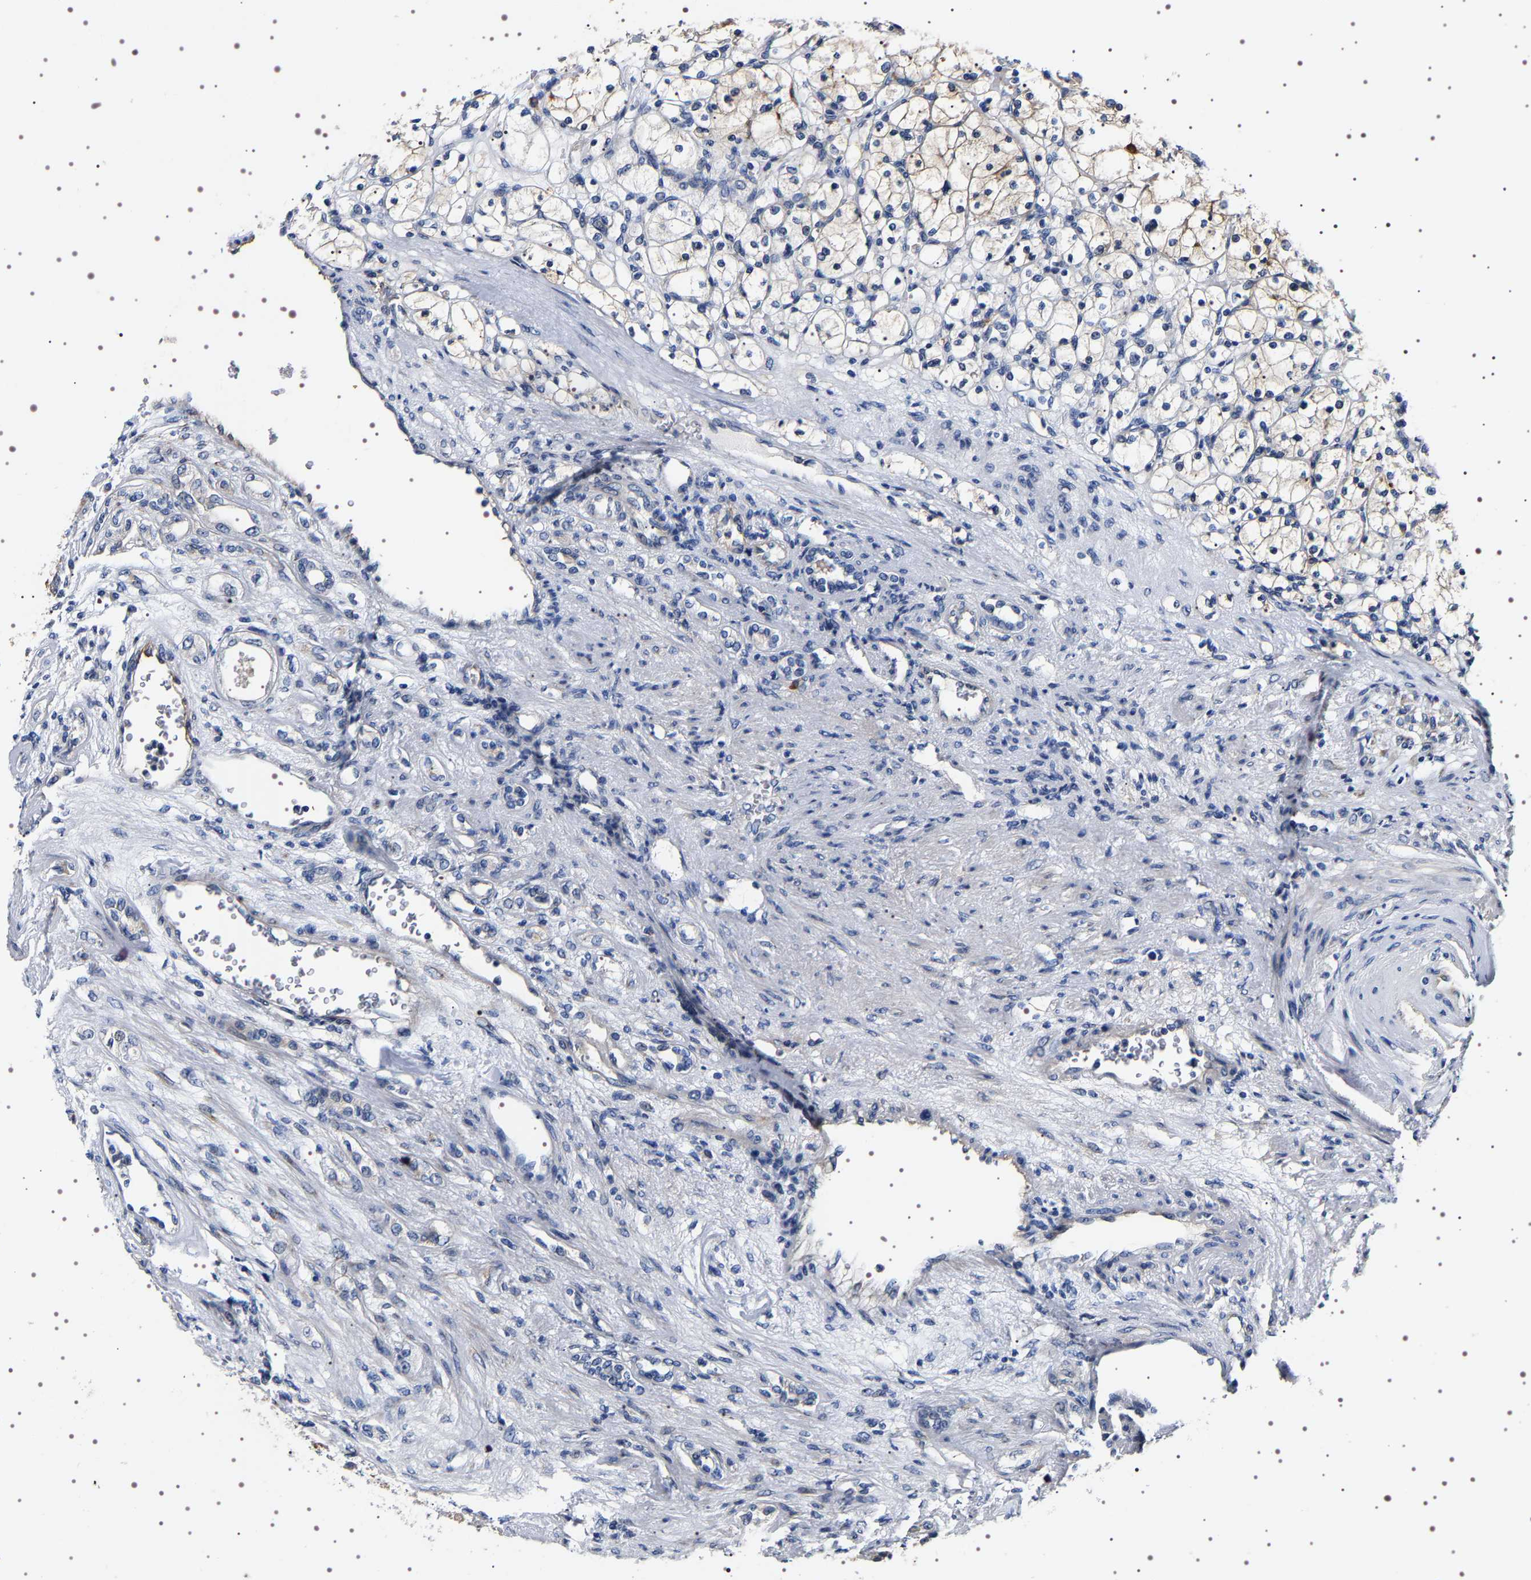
{"staining": {"intensity": "weak", "quantity": "<25%", "location": "cytoplasmic/membranous"}, "tissue": "renal cancer", "cell_type": "Tumor cells", "image_type": "cancer", "snomed": [{"axis": "morphology", "description": "Adenocarcinoma, NOS"}, {"axis": "topography", "description": "Kidney"}], "caption": "DAB (3,3'-diaminobenzidine) immunohistochemical staining of human adenocarcinoma (renal) reveals no significant positivity in tumor cells.", "gene": "ALPL", "patient": {"sex": "female", "age": 83}}